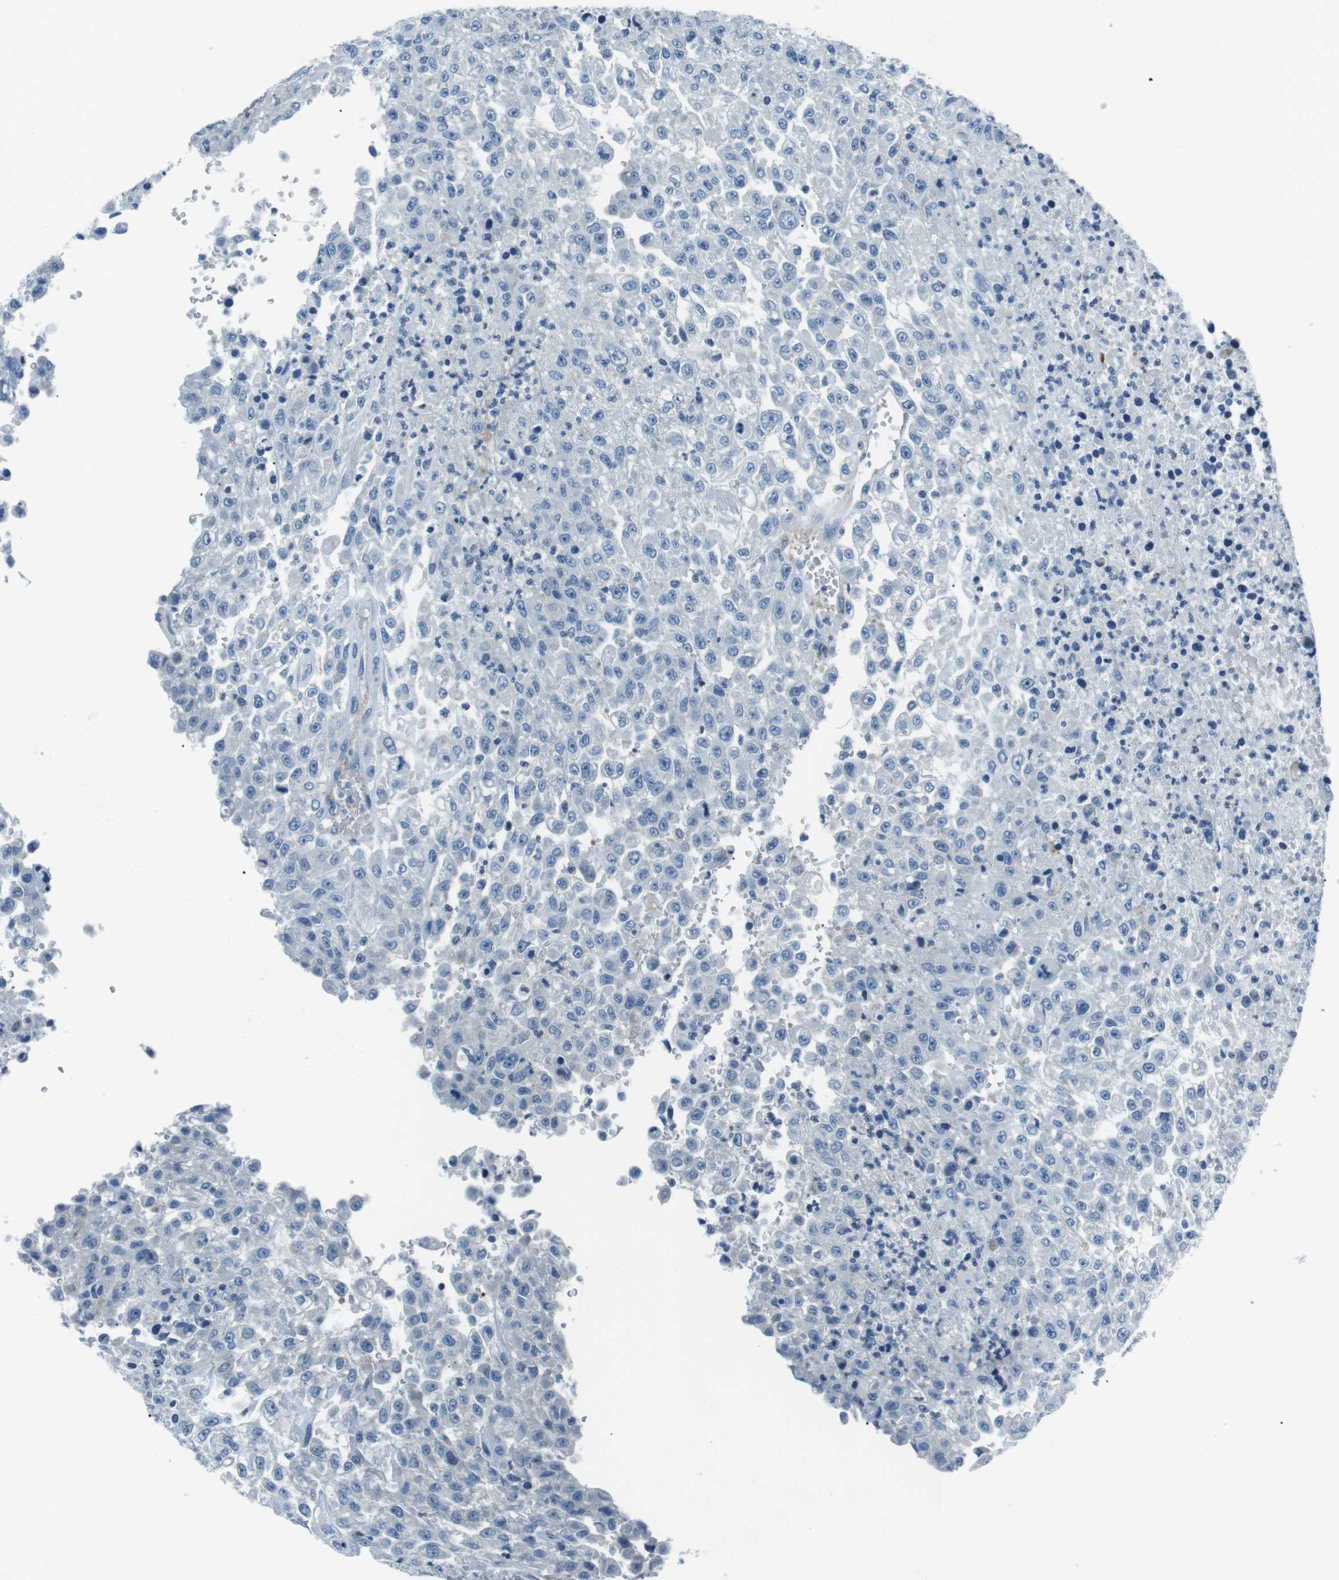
{"staining": {"intensity": "negative", "quantity": "none", "location": "none"}, "tissue": "urothelial cancer", "cell_type": "Tumor cells", "image_type": "cancer", "snomed": [{"axis": "morphology", "description": "Urothelial carcinoma, High grade"}, {"axis": "topography", "description": "Urinary bladder"}], "caption": "Immunohistochemistry of urothelial cancer exhibits no expression in tumor cells.", "gene": "CSF2RA", "patient": {"sex": "male", "age": 46}}